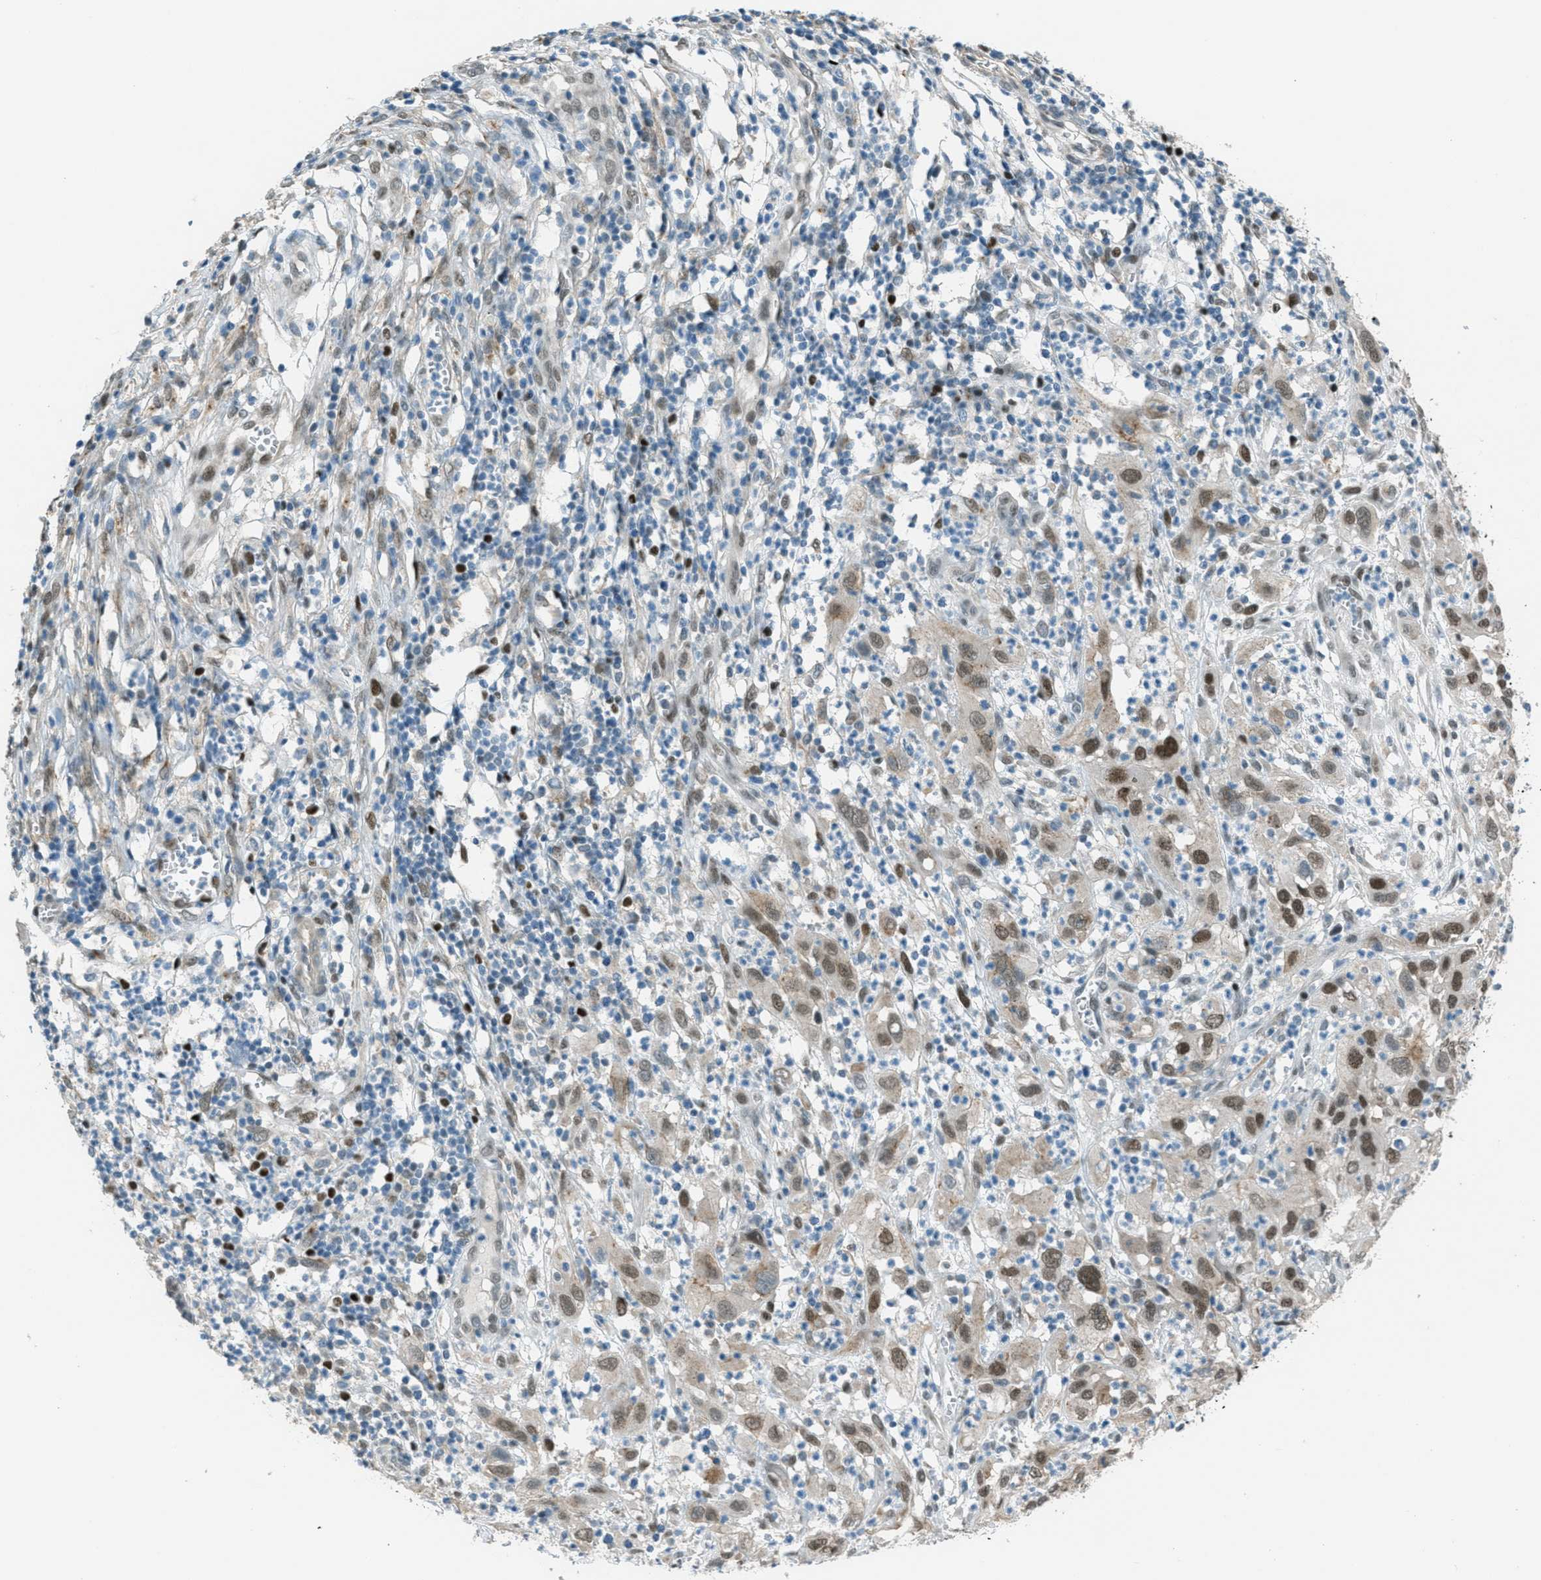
{"staining": {"intensity": "moderate", "quantity": ">75%", "location": "cytoplasmic/membranous,nuclear"}, "tissue": "cervical cancer", "cell_type": "Tumor cells", "image_type": "cancer", "snomed": [{"axis": "morphology", "description": "Squamous cell carcinoma, NOS"}, {"axis": "topography", "description": "Cervix"}], "caption": "Cervical cancer (squamous cell carcinoma) tissue demonstrates moderate cytoplasmic/membranous and nuclear positivity in about >75% of tumor cells", "gene": "TCF3", "patient": {"sex": "female", "age": 32}}